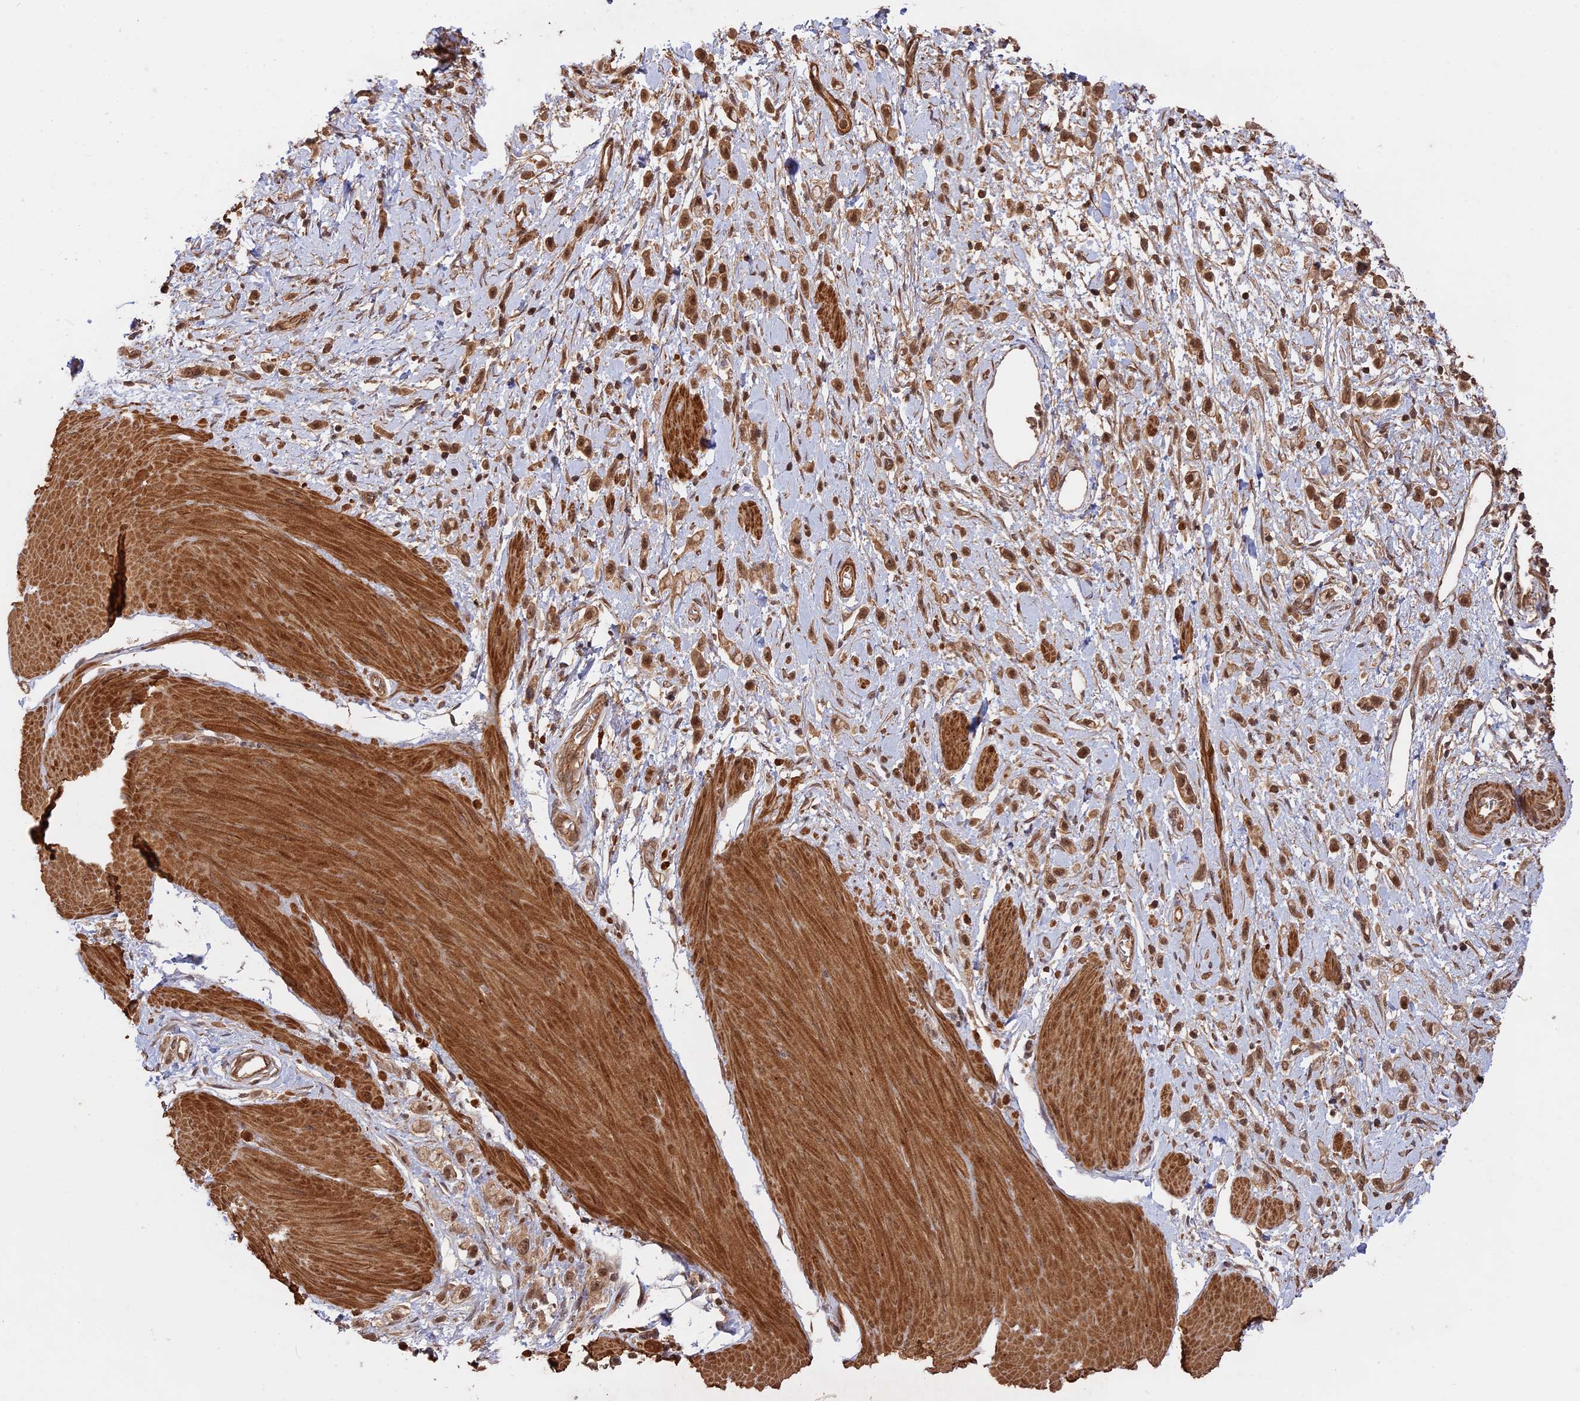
{"staining": {"intensity": "moderate", "quantity": ">75%", "location": "cytoplasmic/membranous,nuclear"}, "tissue": "stomach cancer", "cell_type": "Tumor cells", "image_type": "cancer", "snomed": [{"axis": "morphology", "description": "Adenocarcinoma, NOS"}, {"axis": "topography", "description": "Stomach"}], "caption": "This histopathology image reveals IHC staining of stomach adenocarcinoma, with medium moderate cytoplasmic/membranous and nuclear expression in approximately >75% of tumor cells.", "gene": "CCDC174", "patient": {"sex": "female", "age": 65}}